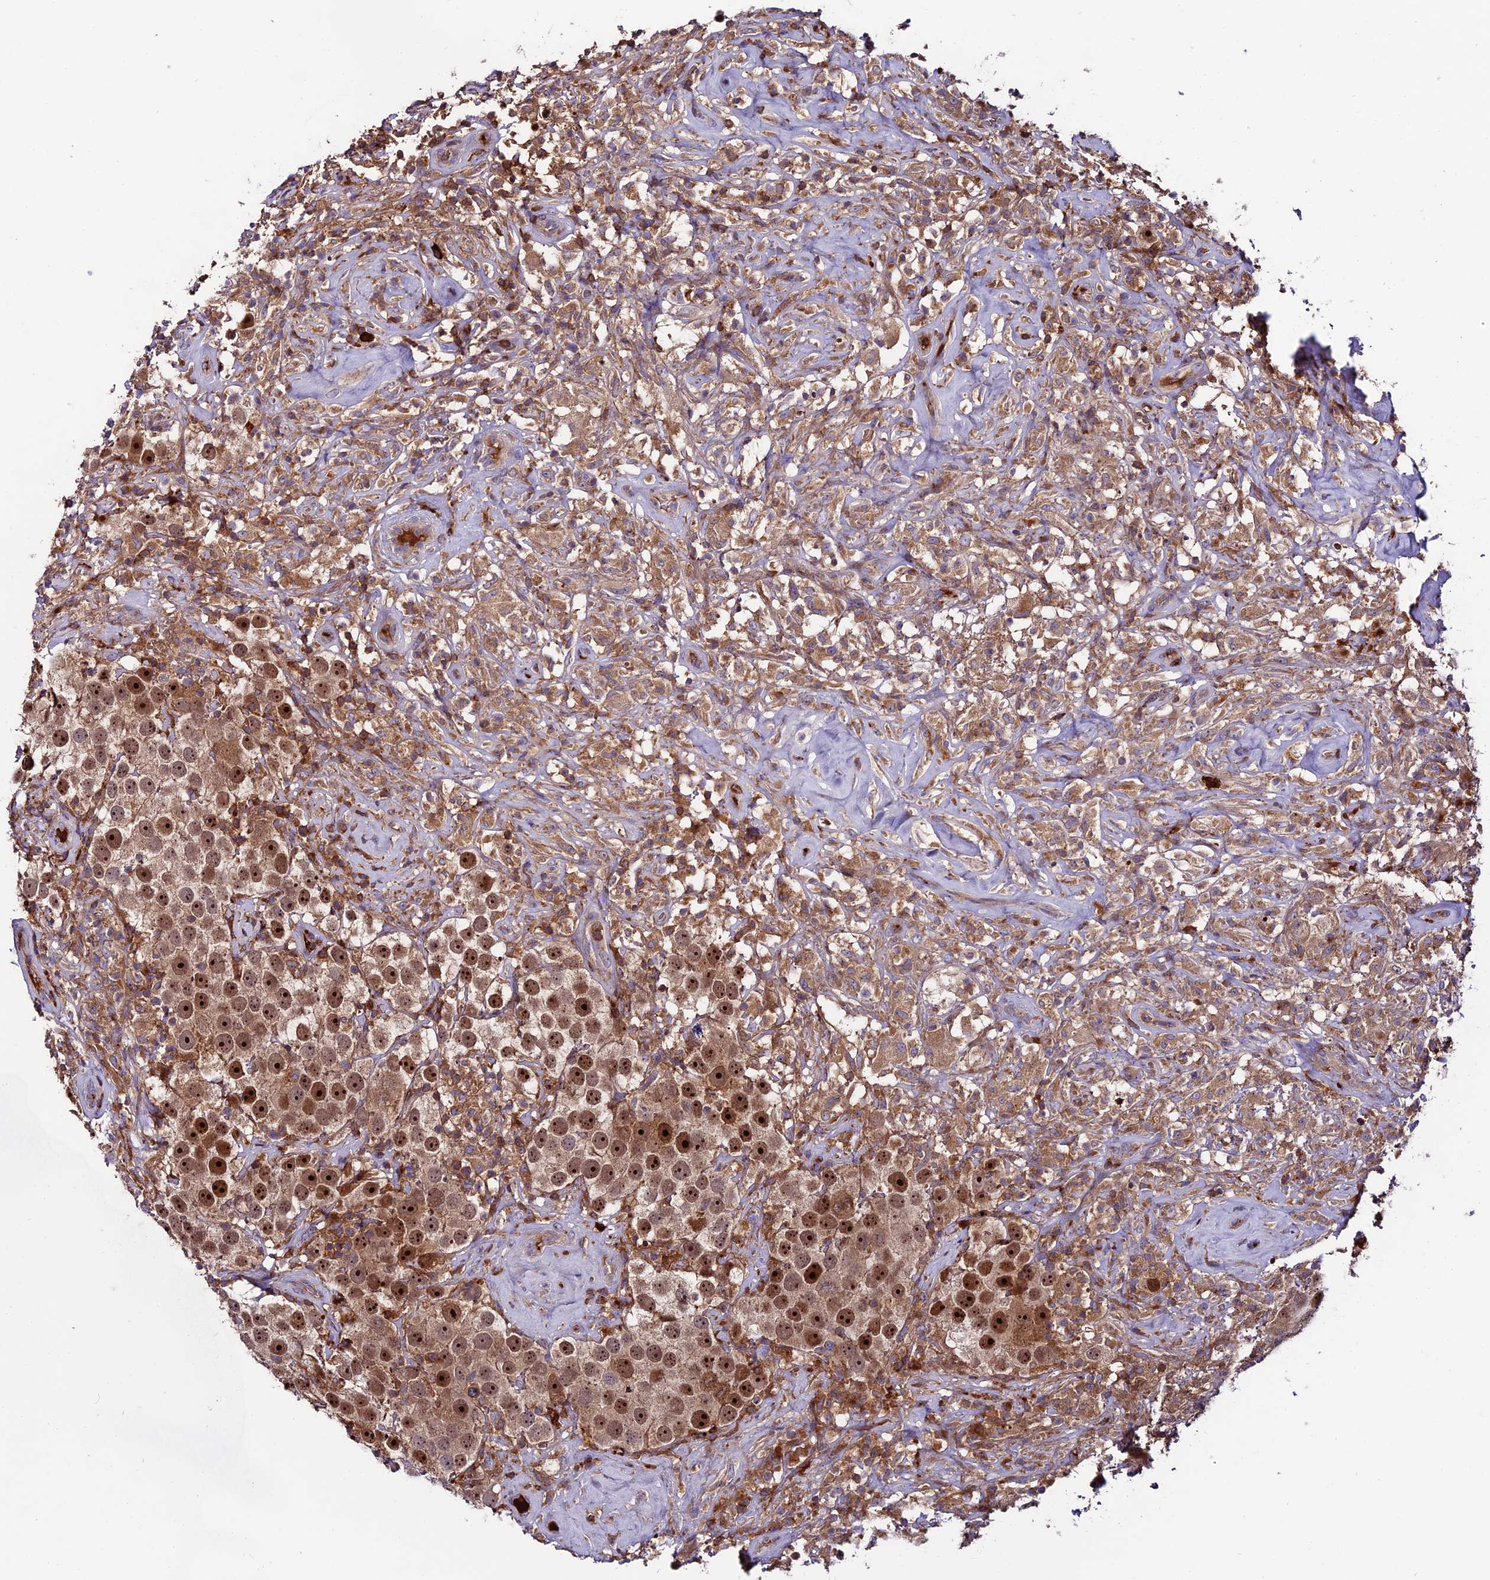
{"staining": {"intensity": "strong", "quantity": ">75%", "location": "nuclear"}, "tissue": "testis cancer", "cell_type": "Tumor cells", "image_type": "cancer", "snomed": [{"axis": "morphology", "description": "Seminoma, NOS"}, {"axis": "topography", "description": "Testis"}], "caption": "Immunohistochemical staining of testis cancer (seminoma) demonstrates high levels of strong nuclear protein expression in approximately >75% of tumor cells.", "gene": "ARHGEF18", "patient": {"sex": "male", "age": 49}}